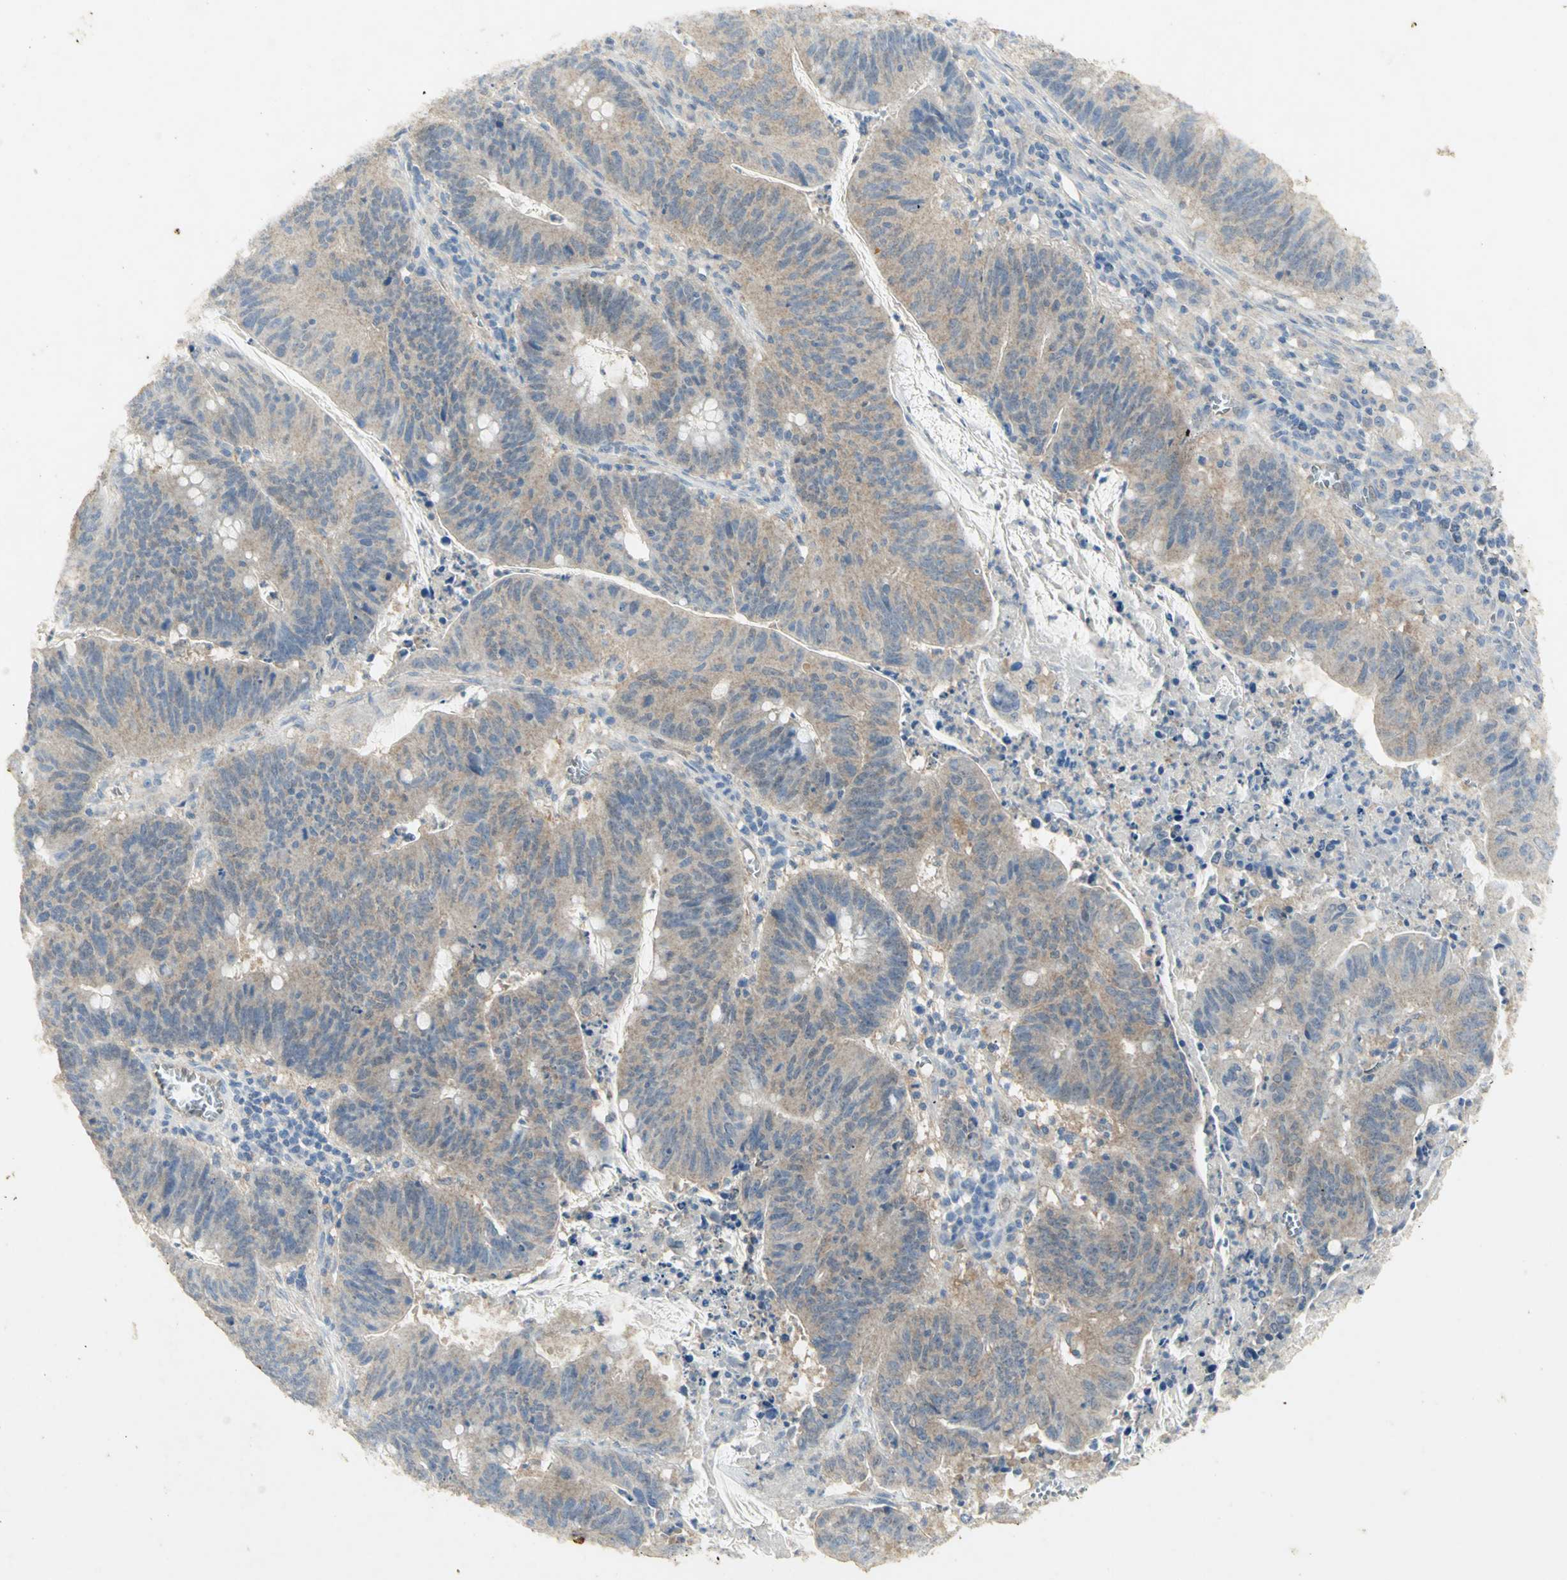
{"staining": {"intensity": "weak", "quantity": ">75%", "location": "cytoplasmic/membranous"}, "tissue": "colorectal cancer", "cell_type": "Tumor cells", "image_type": "cancer", "snomed": [{"axis": "morphology", "description": "Adenocarcinoma, NOS"}, {"axis": "topography", "description": "Colon"}], "caption": "Protein expression analysis of human colorectal adenocarcinoma reveals weak cytoplasmic/membranous positivity in about >75% of tumor cells.", "gene": "ASB9", "patient": {"sex": "male", "age": 45}}